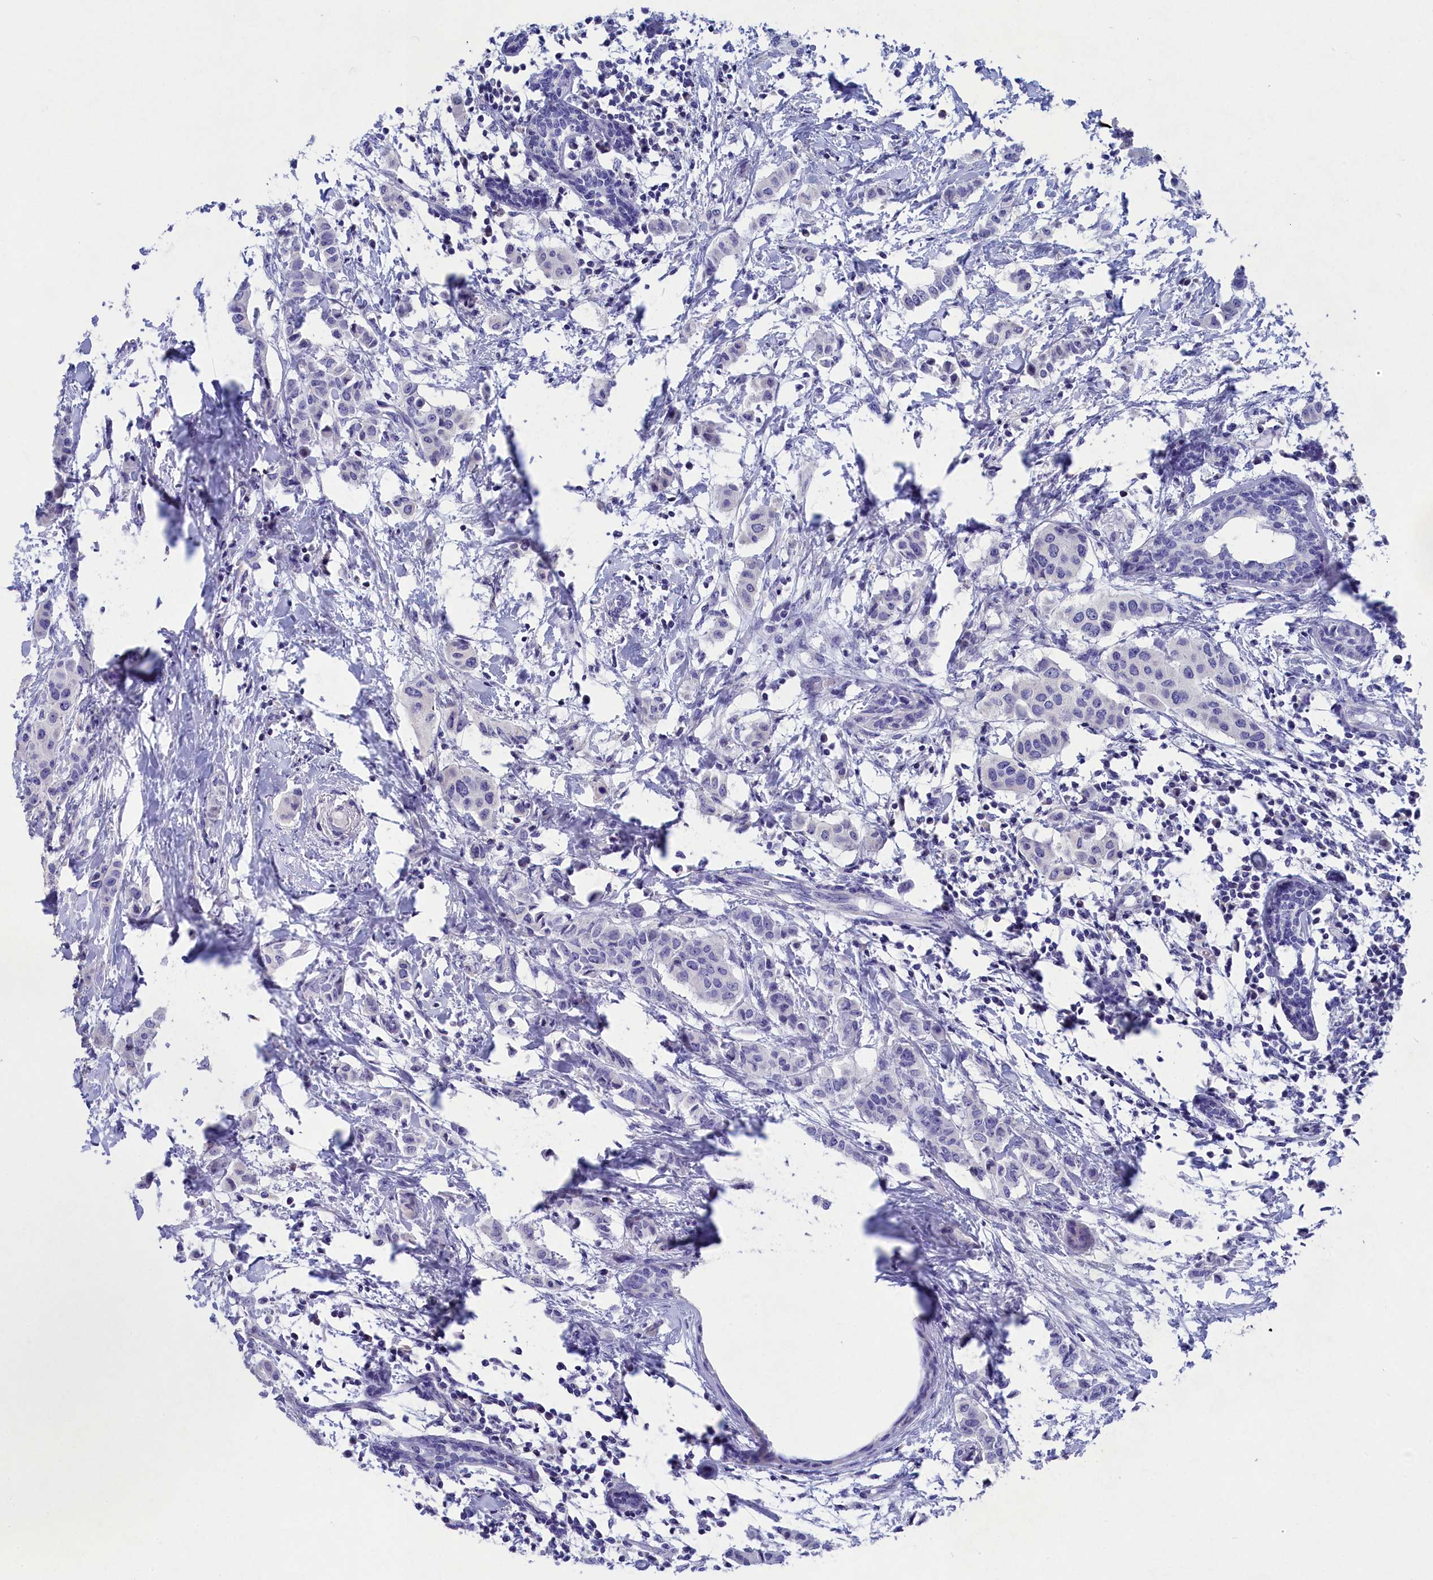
{"staining": {"intensity": "negative", "quantity": "none", "location": "none"}, "tissue": "breast cancer", "cell_type": "Tumor cells", "image_type": "cancer", "snomed": [{"axis": "morphology", "description": "Duct carcinoma"}, {"axis": "topography", "description": "Breast"}], "caption": "Image shows no significant protein staining in tumor cells of breast cancer. The staining was performed using DAB to visualize the protein expression in brown, while the nuclei were stained in blue with hematoxylin (Magnification: 20x).", "gene": "PRDM12", "patient": {"sex": "female", "age": 40}}